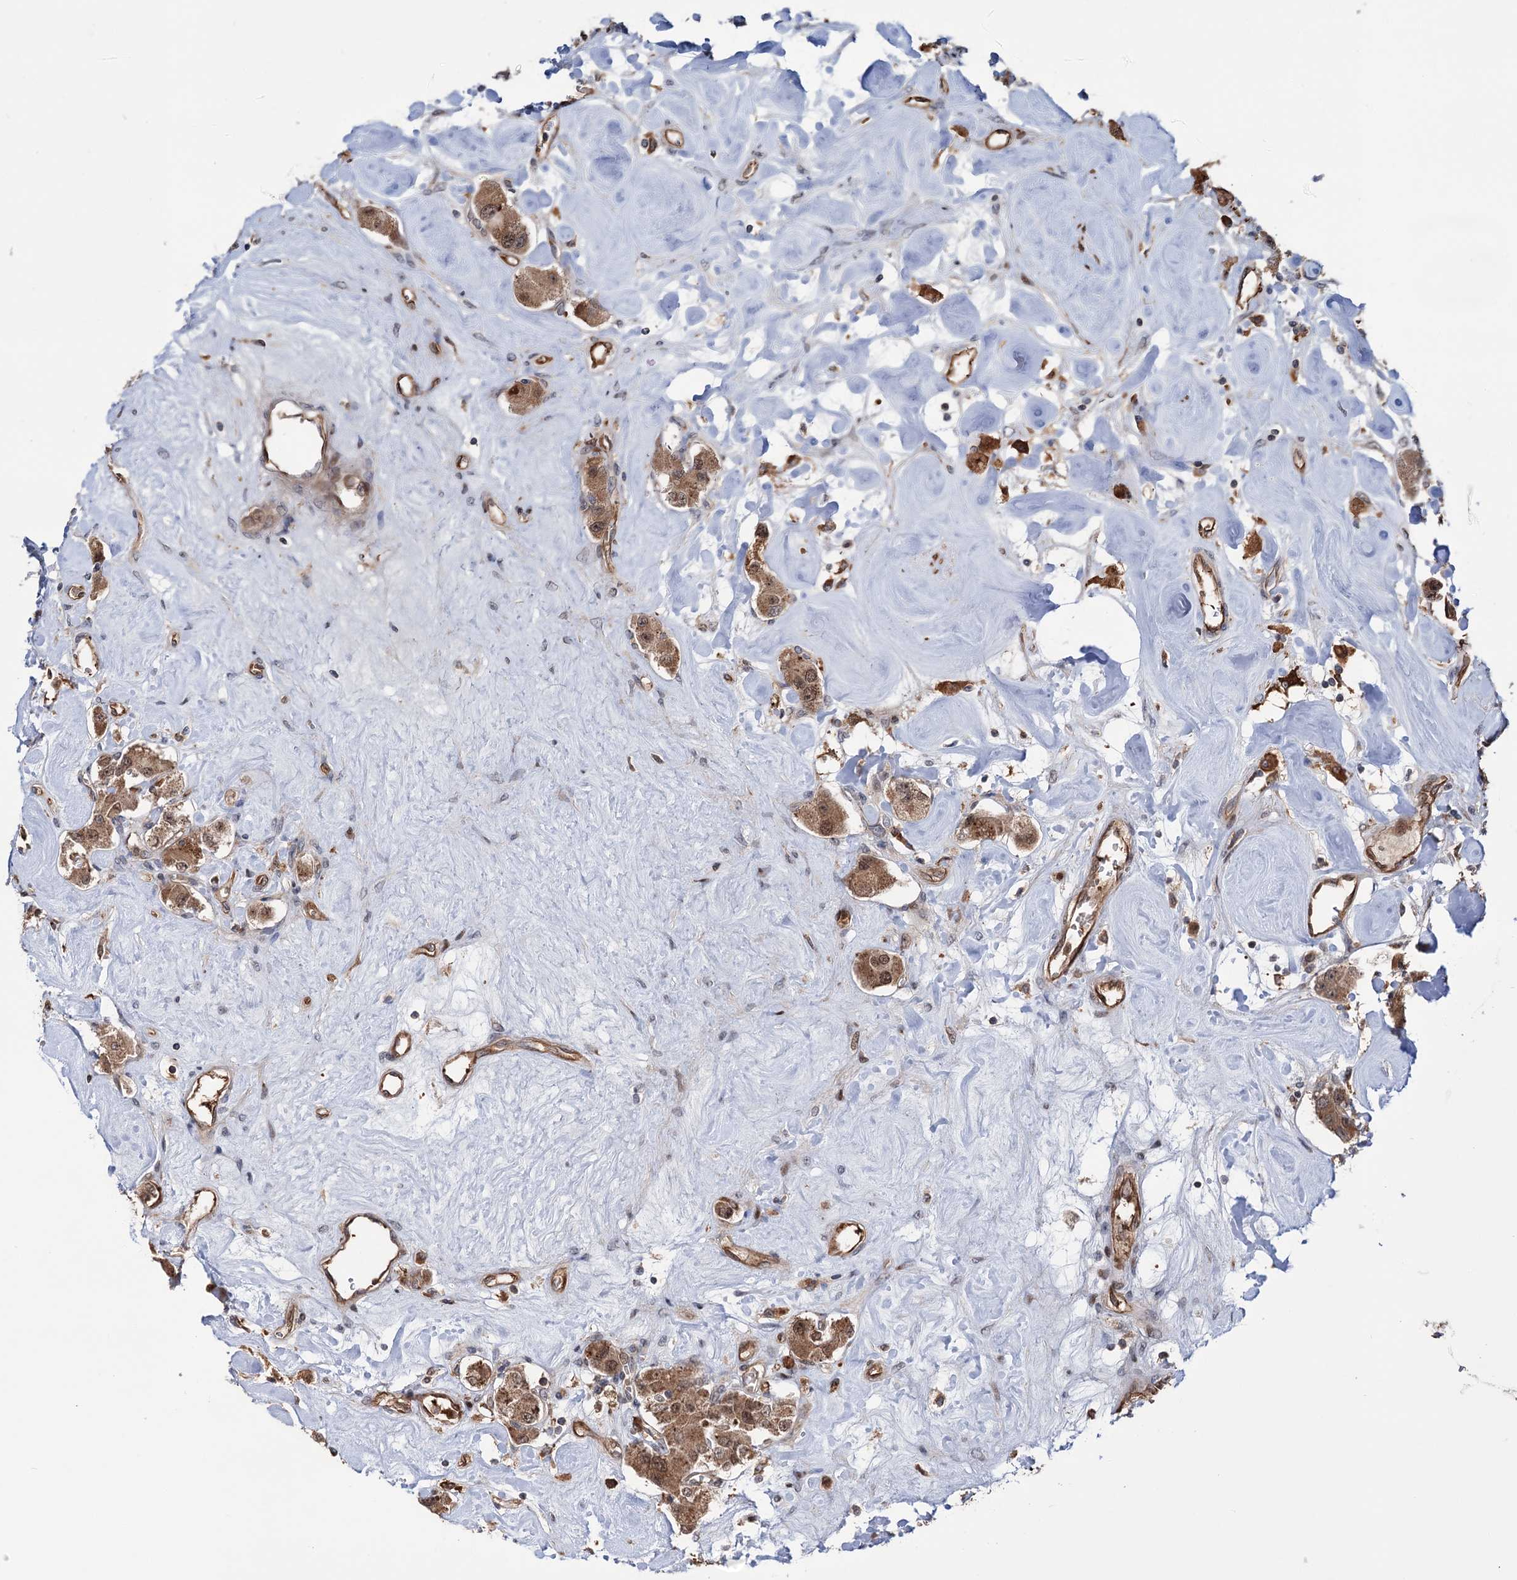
{"staining": {"intensity": "moderate", "quantity": ">75%", "location": "cytoplasmic/membranous,nuclear"}, "tissue": "carcinoid", "cell_type": "Tumor cells", "image_type": "cancer", "snomed": [{"axis": "morphology", "description": "Carcinoid, malignant, NOS"}, {"axis": "topography", "description": "Pancreas"}], "caption": "Tumor cells demonstrate medium levels of moderate cytoplasmic/membranous and nuclear staining in approximately >75% of cells in human malignant carcinoid.", "gene": "NCAPD2", "patient": {"sex": "male", "age": 41}}